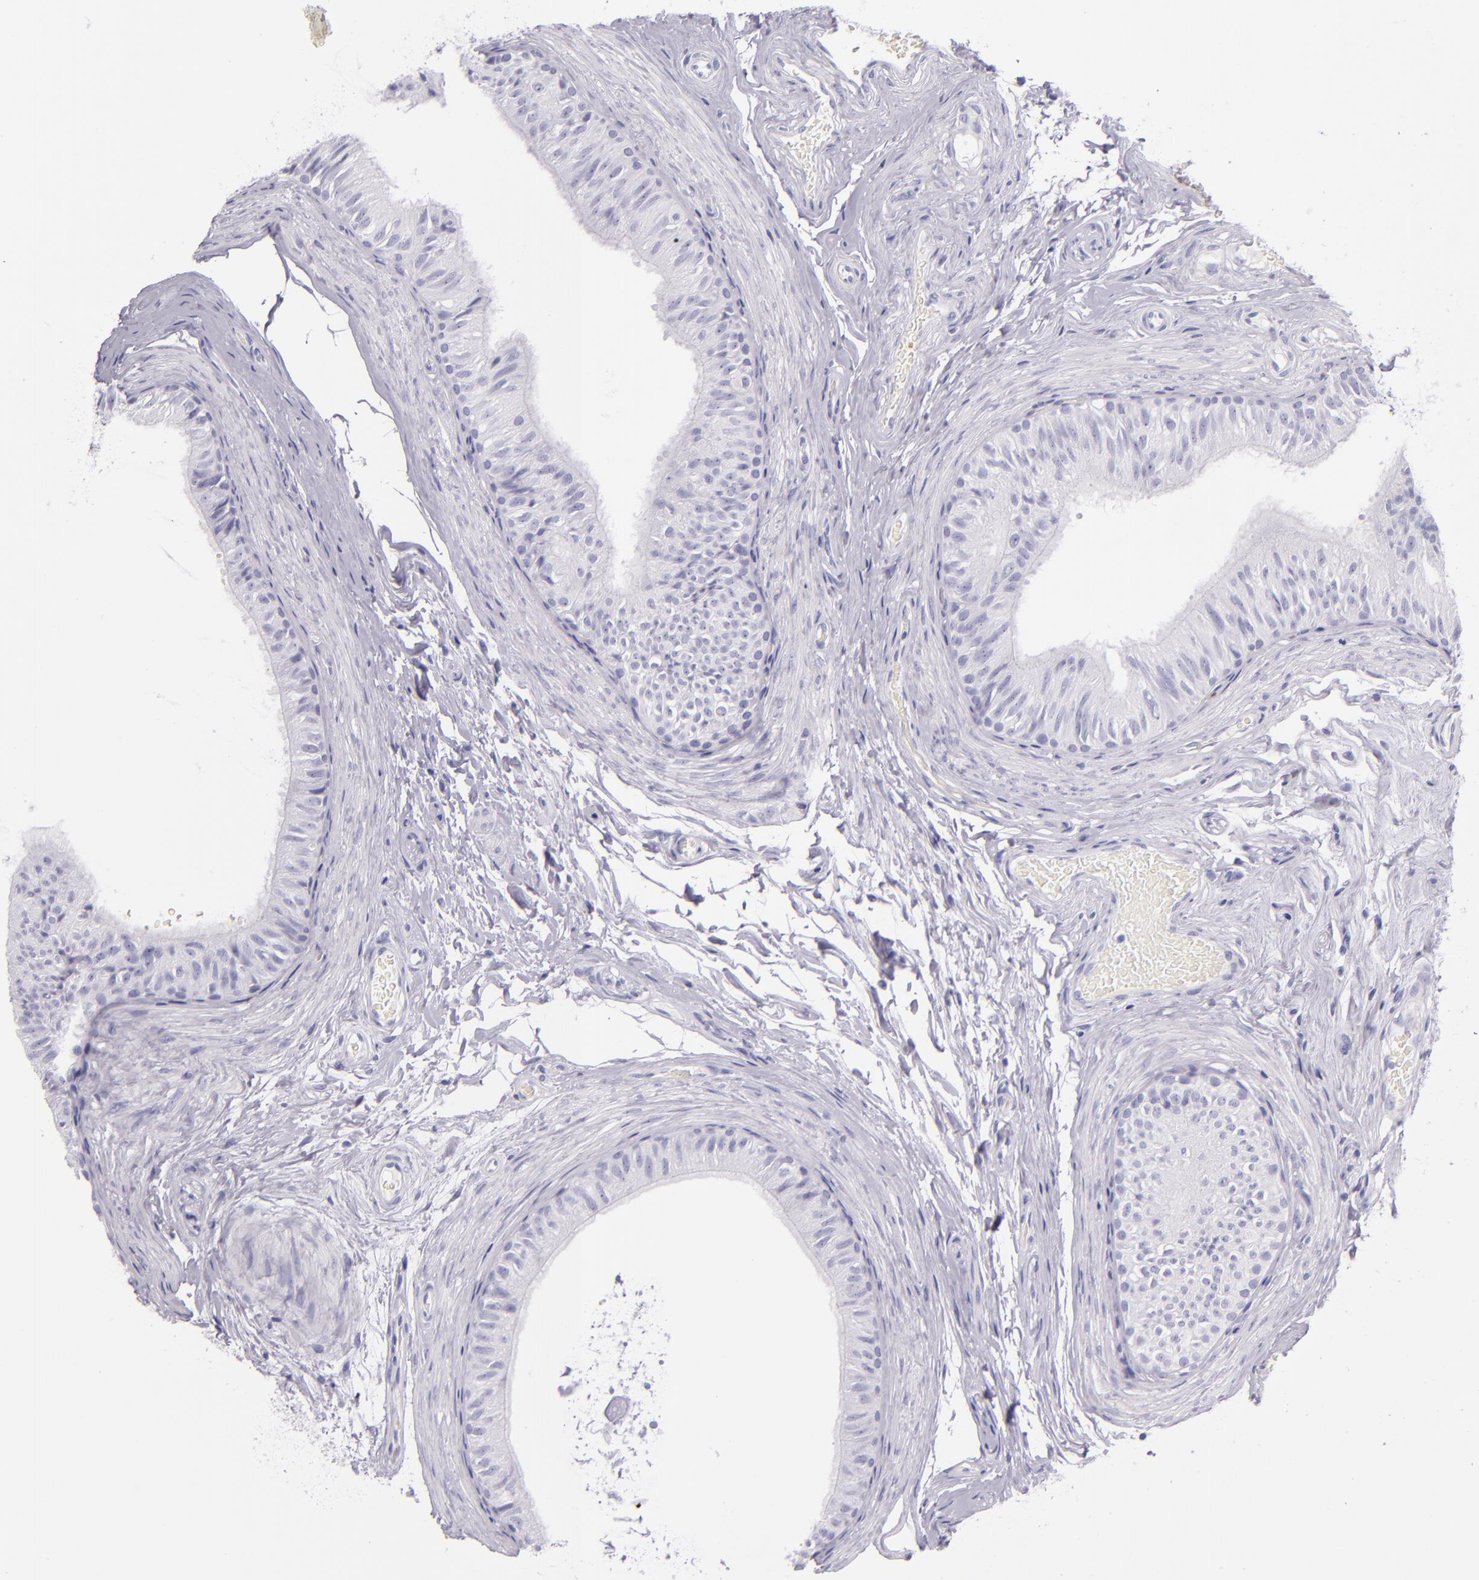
{"staining": {"intensity": "negative", "quantity": "none", "location": "none"}, "tissue": "epididymis", "cell_type": "Glandular cells", "image_type": "normal", "snomed": [{"axis": "morphology", "description": "Normal tissue, NOS"}, {"axis": "topography", "description": "Testis"}, {"axis": "topography", "description": "Epididymis"}], "caption": "DAB immunohistochemical staining of unremarkable human epididymis displays no significant expression in glandular cells.", "gene": "CEACAM1", "patient": {"sex": "male", "age": 36}}